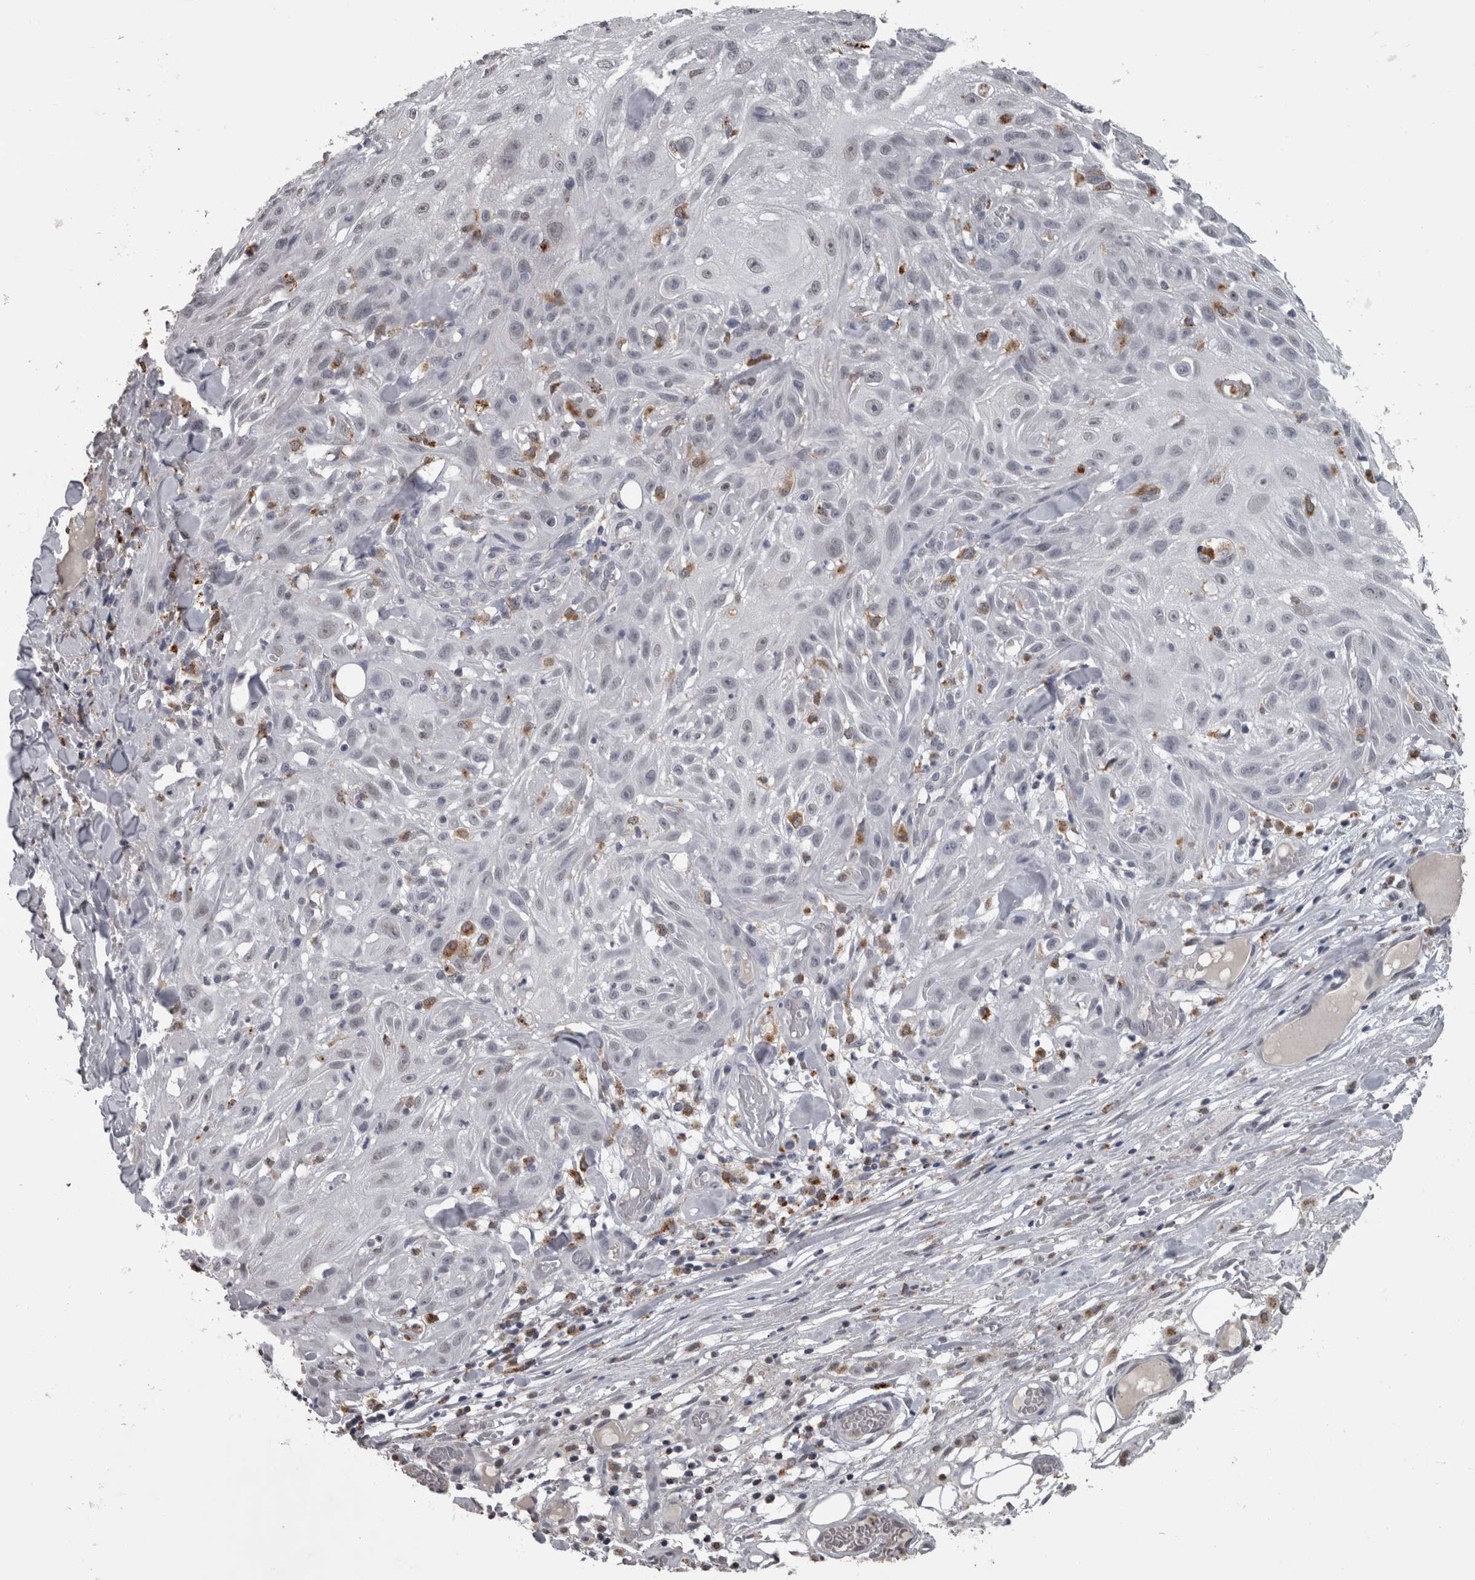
{"staining": {"intensity": "negative", "quantity": "none", "location": "none"}, "tissue": "skin cancer", "cell_type": "Tumor cells", "image_type": "cancer", "snomed": [{"axis": "morphology", "description": "Squamous cell carcinoma, NOS"}, {"axis": "topography", "description": "Skin"}], "caption": "The image exhibits no staining of tumor cells in squamous cell carcinoma (skin). The staining is performed using DAB brown chromogen with nuclei counter-stained in using hematoxylin.", "gene": "NAAA", "patient": {"sex": "male", "age": 75}}